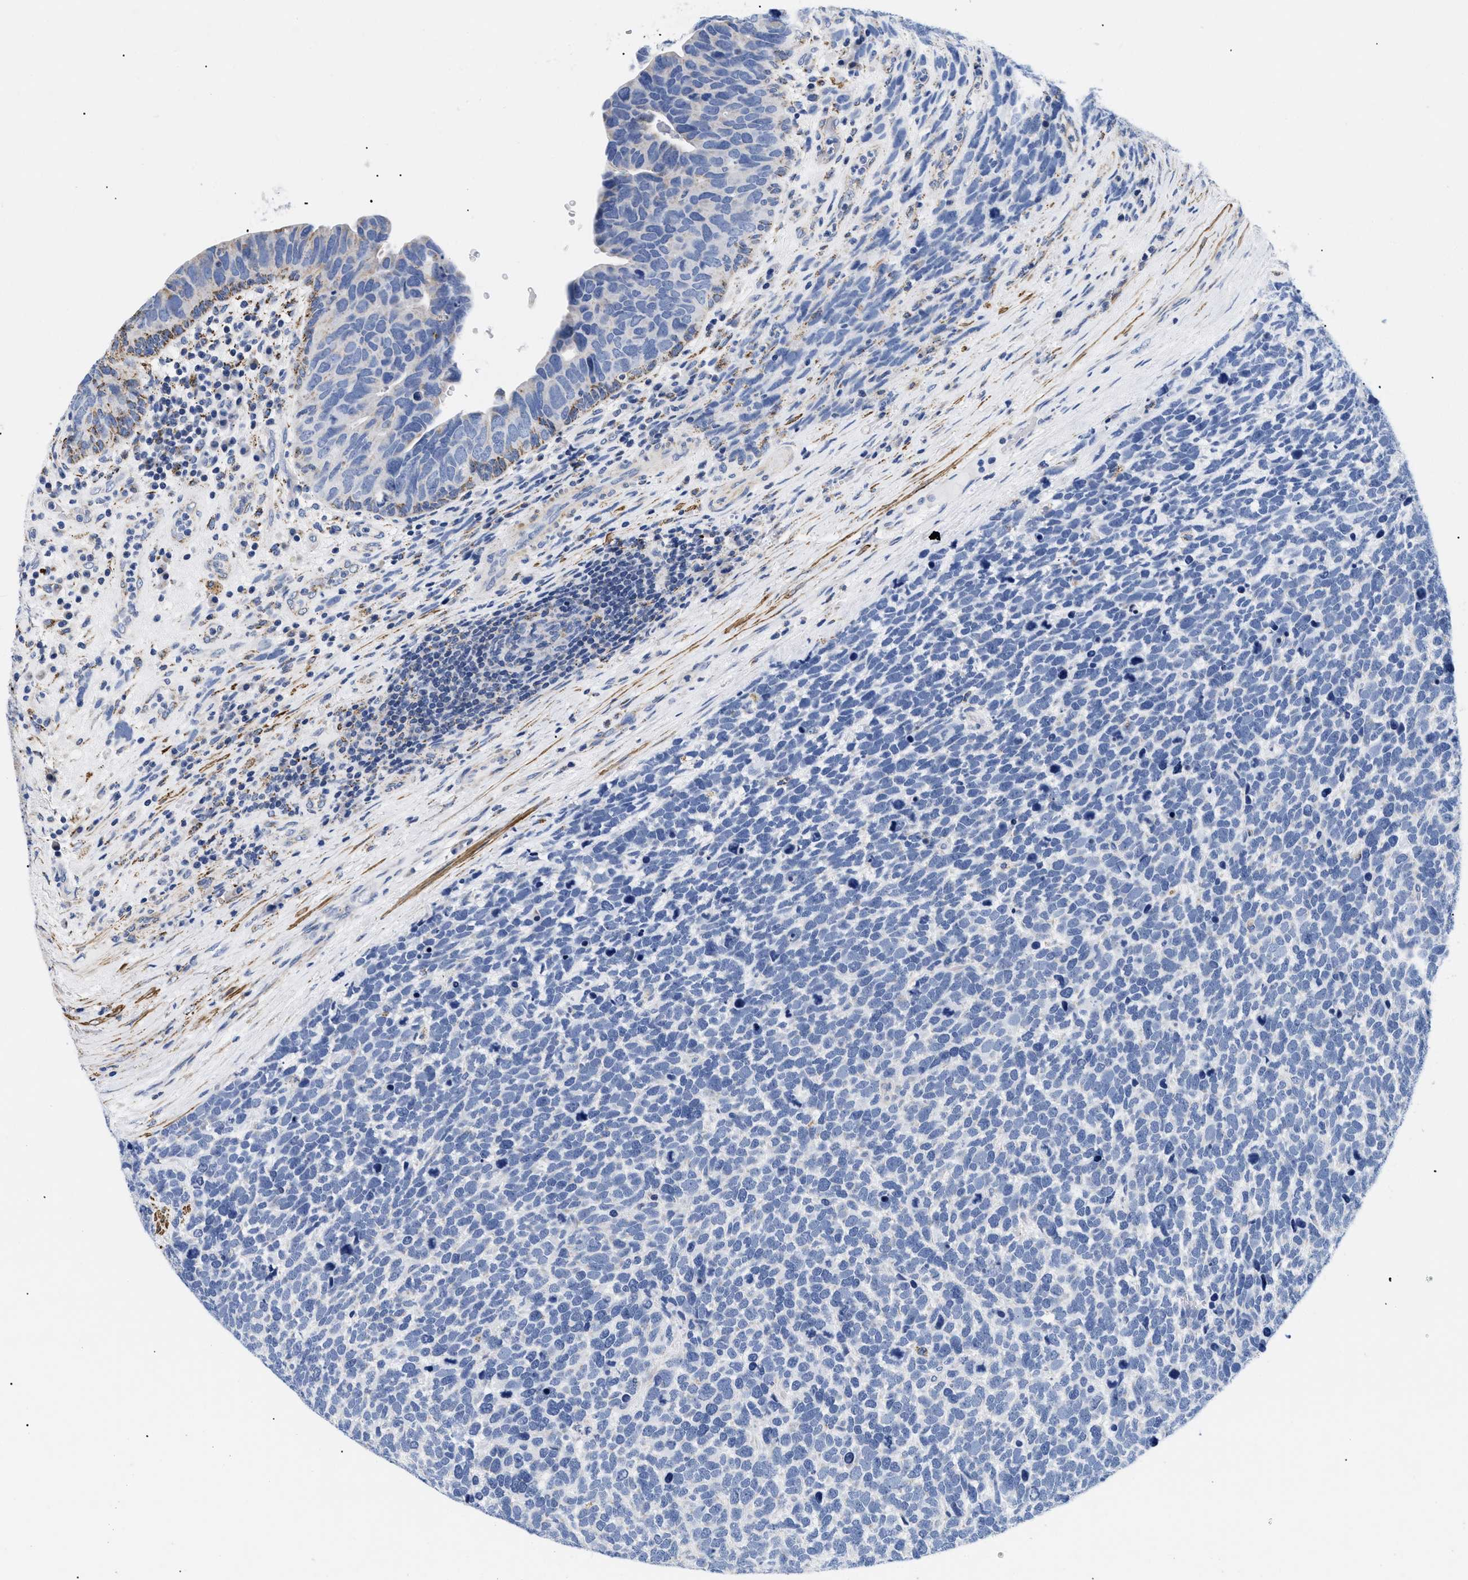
{"staining": {"intensity": "negative", "quantity": "none", "location": "none"}, "tissue": "urothelial cancer", "cell_type": "Tumor cells", "image_type": "cancer", "snomed": [{"axis": "morphology", "description": "Urothelial carcinoma, High grade"}, {"axis": "topography", "description": "Urinary bladder"}], "caption": "Immunohistochemistry image of human urothelial carcinoma (high-grade) stained for a protein (brown), which displays no staining in tumor cells. (DAB (3,3'-diaminobenzidine) IHC with hematoxylin counter stain).", "gene": "GPR149", "patient": {"sex": "female", "age": 82}}